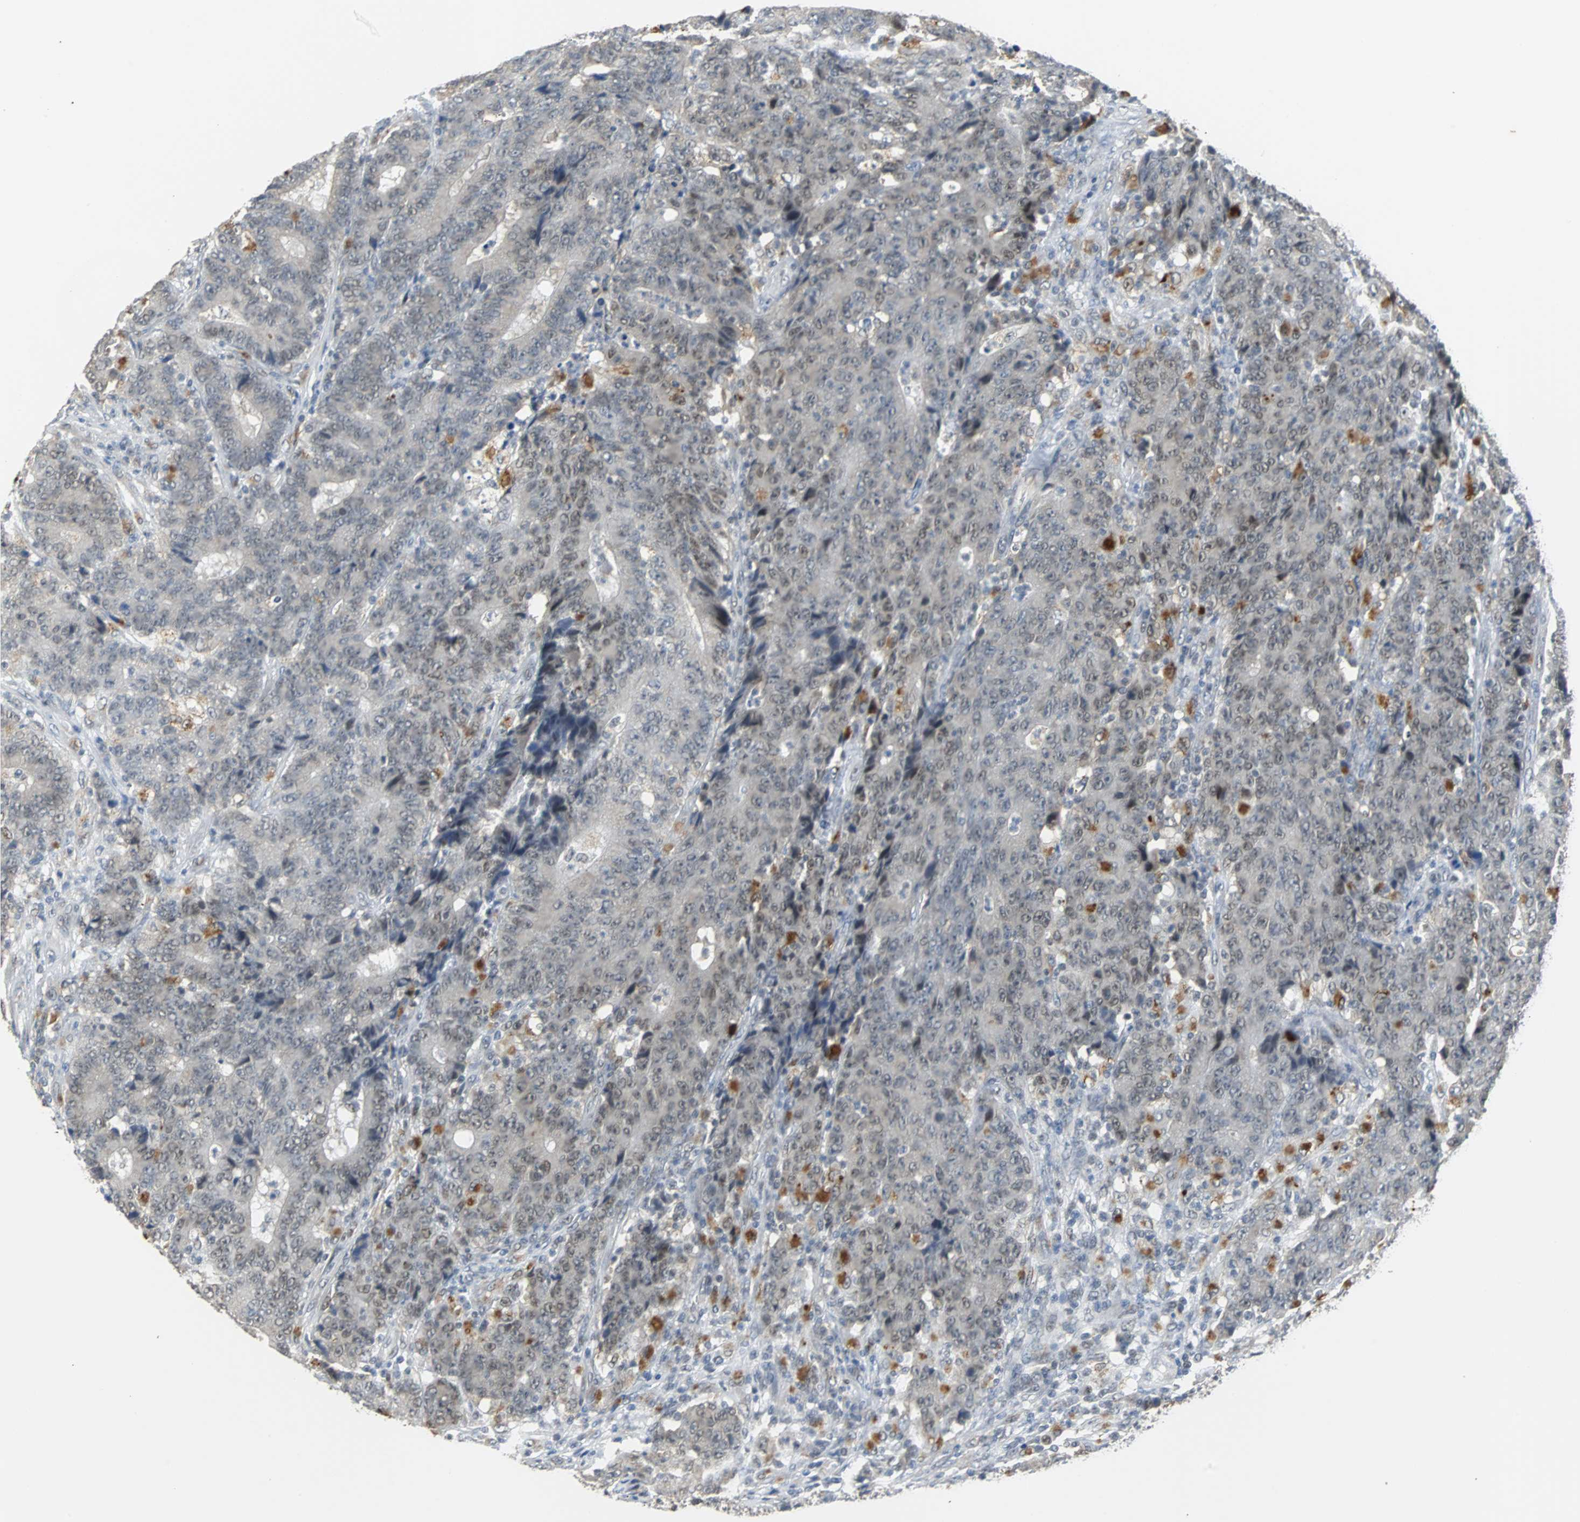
{"staining": {"intensity": "moderate", "quantity": "25%-75%", "location": "nuclear"}, "tissue": "colorectal cancer", "cell_type": "Tumor cells", "image_type": "cancer", "snomed": [{"axis": "morphology", "description": "Normal tissue, NOS"}, {"axis": "morphology", "description": "Adenocarcinoma, NOS"}, {"axis": "topography", "description": "Colon"}], "caption": "Immunohistochemistry (DAB) staining of adenocarcinoma (colorectal) displays moderate nuclear protein staining in about 25%-75% of tumor cells.", "gene": "HLX", "patient": {"sex": "female", "age": 75}}